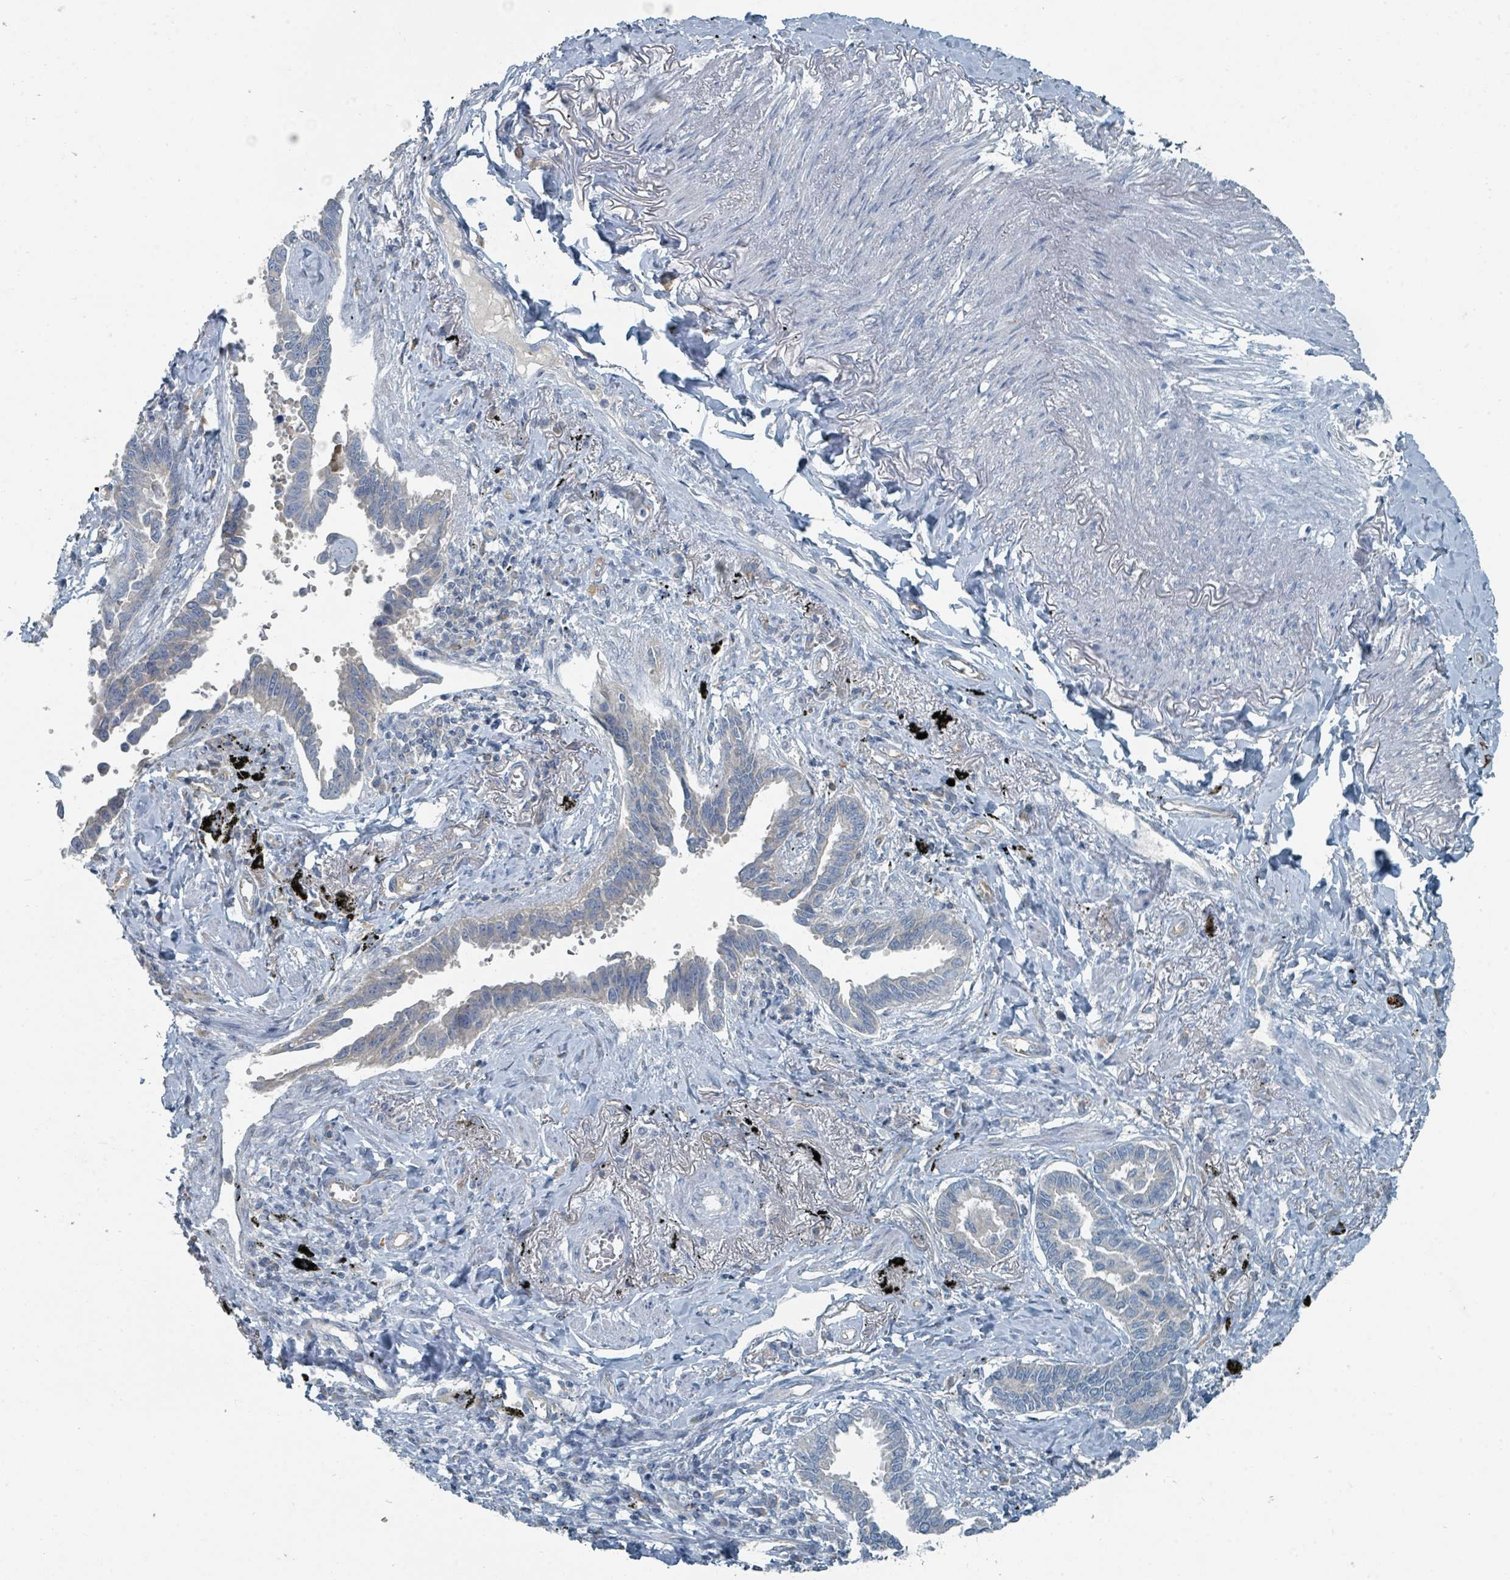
{"staining": {"intensity": "negative", "quantity": "none", "location": "none"}, "tissue": "lung cancer", "cell_type": "Tumor cells", "image_type": "cancer", "snomed": [{"axis": "morphology", "description": "Adenocarcinoma, NOS"}, {"axis": "topography", "description": "Lung"}], "caption": "This micrograph is of lung adenocarcinoma stained with immunohistochemistry (IHC) to label a protein in brown with the nuclei are counter-stained blue. There is no expression in tumor cells.", "gene": "RASA4", "patient": {"sex": "male", "age": 67}}